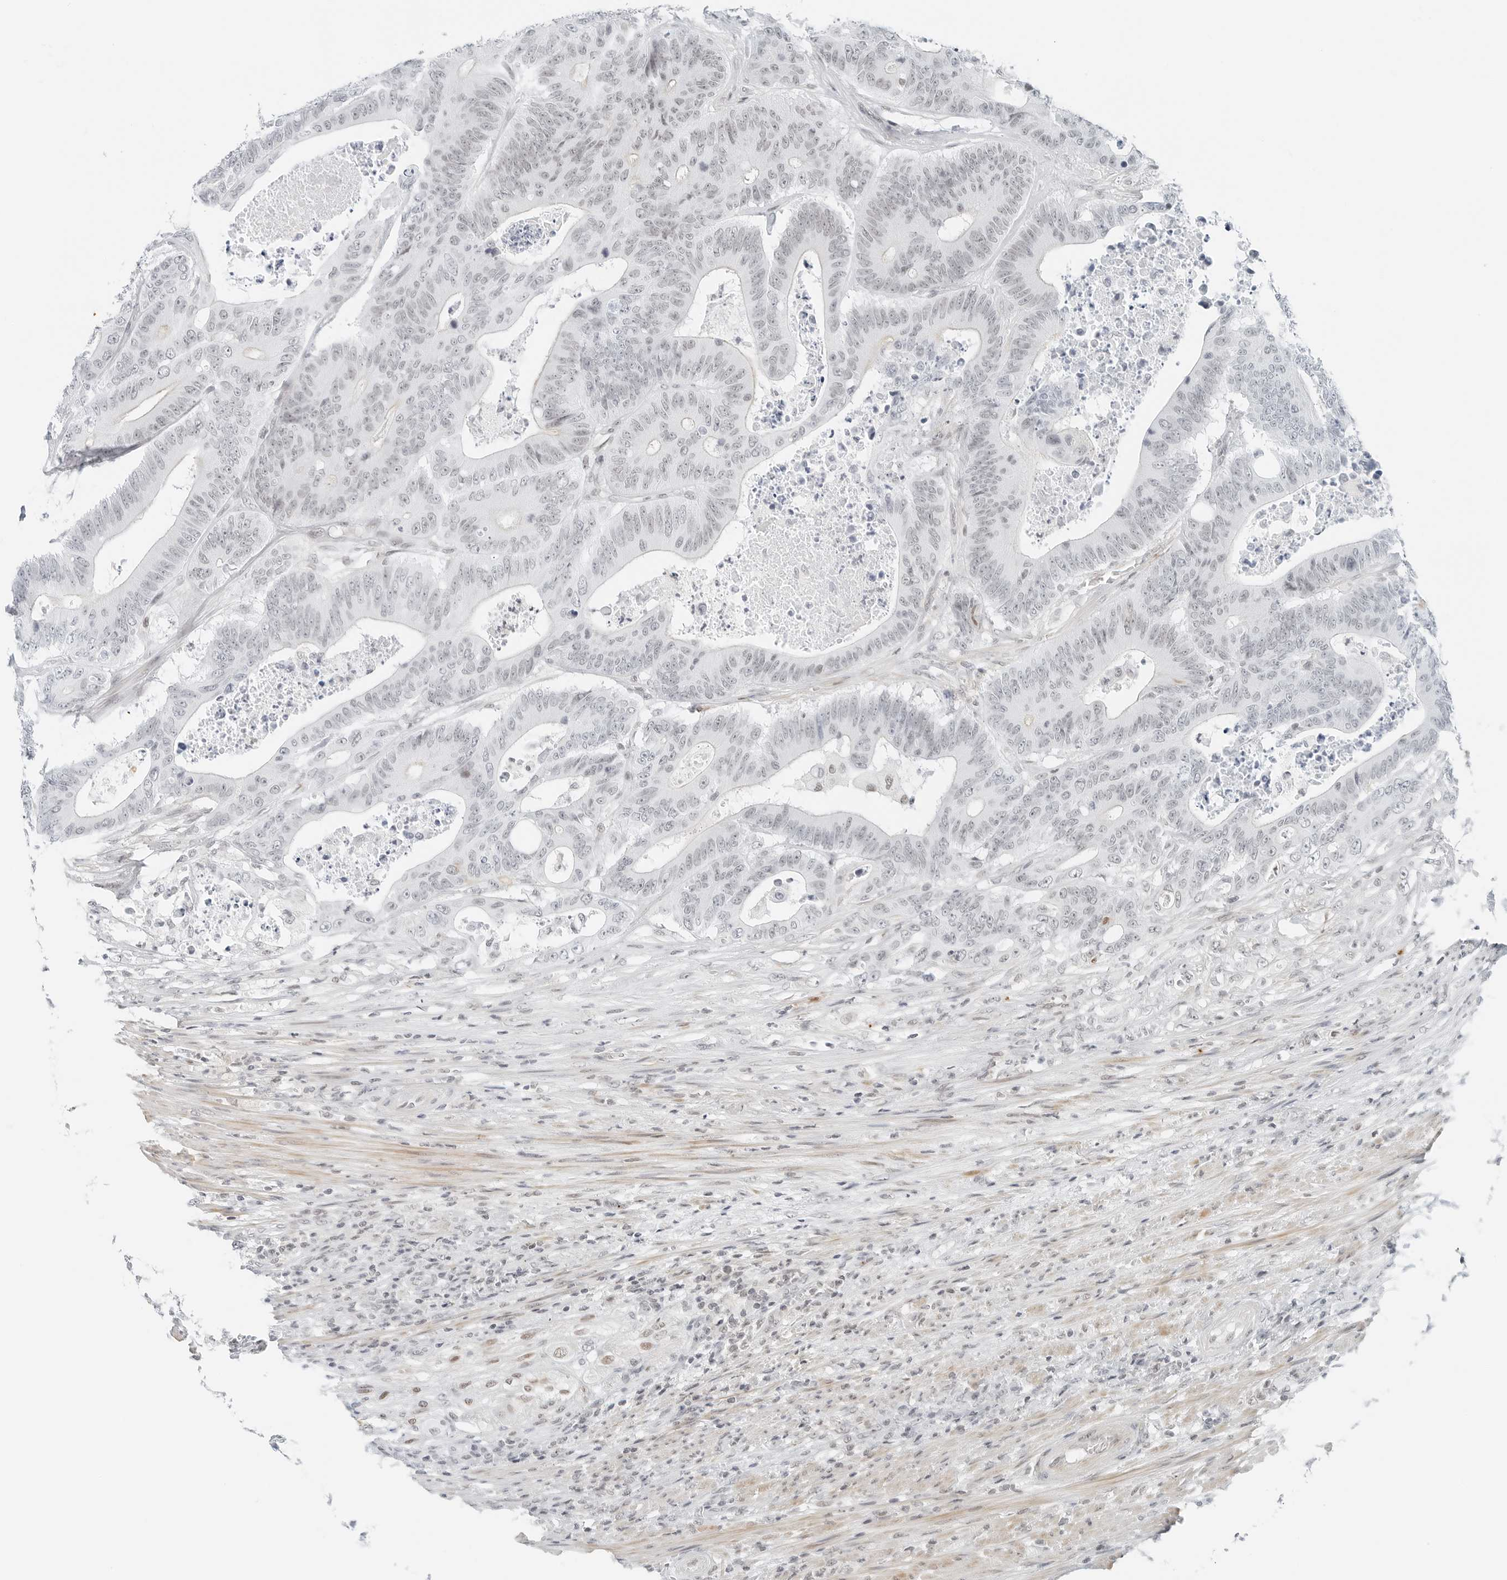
{"staining": {"intensity": "negative", "quantity": "none", "location": "none"}, "tissue": "colorectal cancer", "cell_type": "Tumor cells", "image_type": "cancer", "snomed": [{"axis": "morphology", "description": "Adenocarcinoma, NOS"}, {"axis": "topography", "description": "Colon"}], "caption": "The photomicrograph shows no significant positivity in tumor cells of adenocarcinoma (colorectal).", "gene": "CRTC2", "patient": {"sex": "male", "age": 83}}